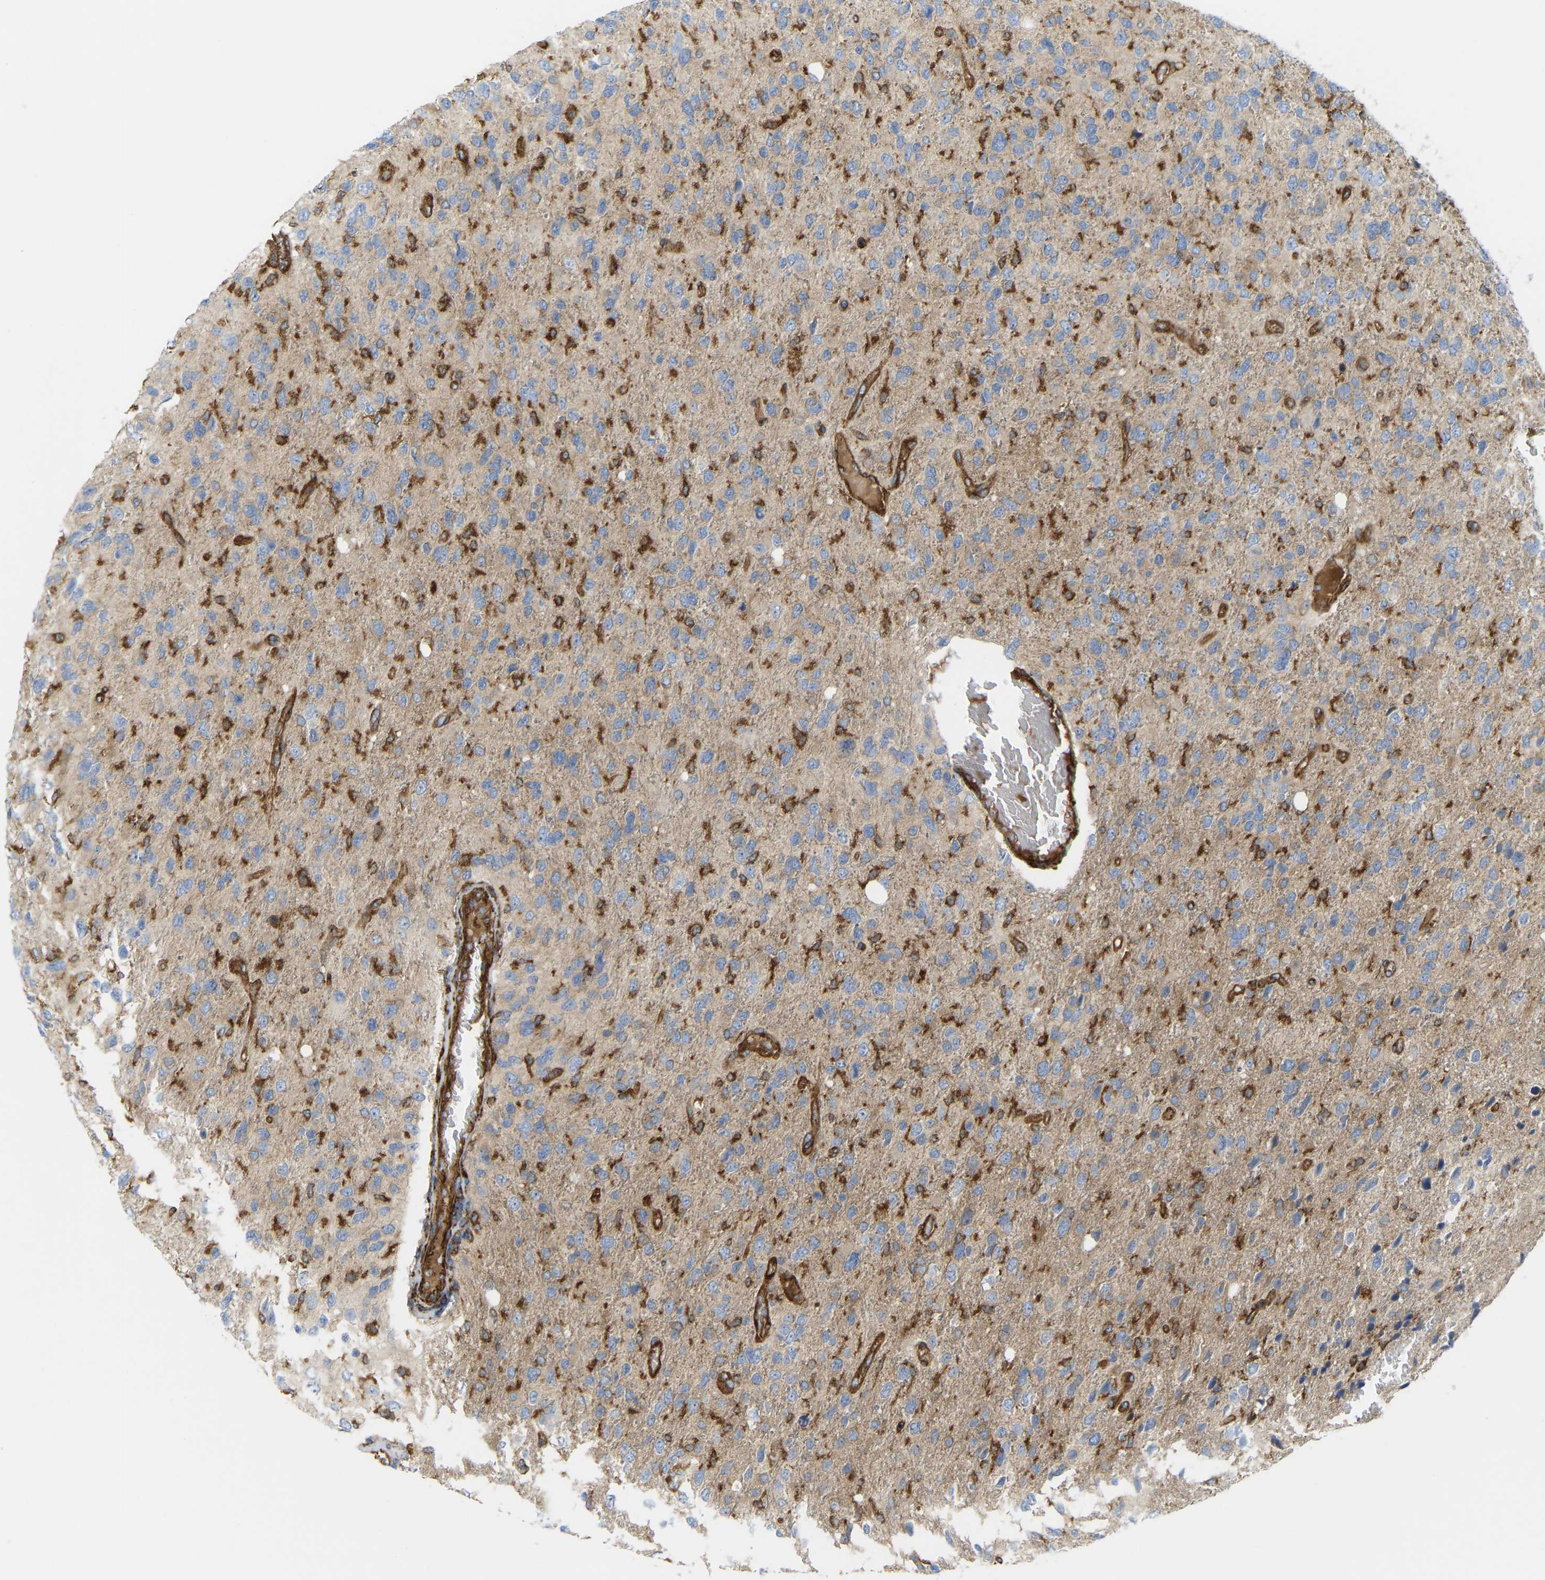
{"staining": {"intensity": "moderate", "quantity": "<25%", "location": "cytoplasmic/membranous"}, "tissue": "glioma", "cell_type": "Tumor cells", "image_type": "cancer", "snomed": [{"axis": "morphology", "description": "Glioma, malignant, High grade"}, {"axis": "topography", "description": "Brain"}], "caption": "This histopathology image exhibits glioma stained with IHC to label a protein in brown. The cytoplasmic/membranous of tumor cells show moderate positivity for the protein. Nuclei are counter-stained blue.", "gene": "PICALM", "patient": {"sex": "female", "age": 58}}